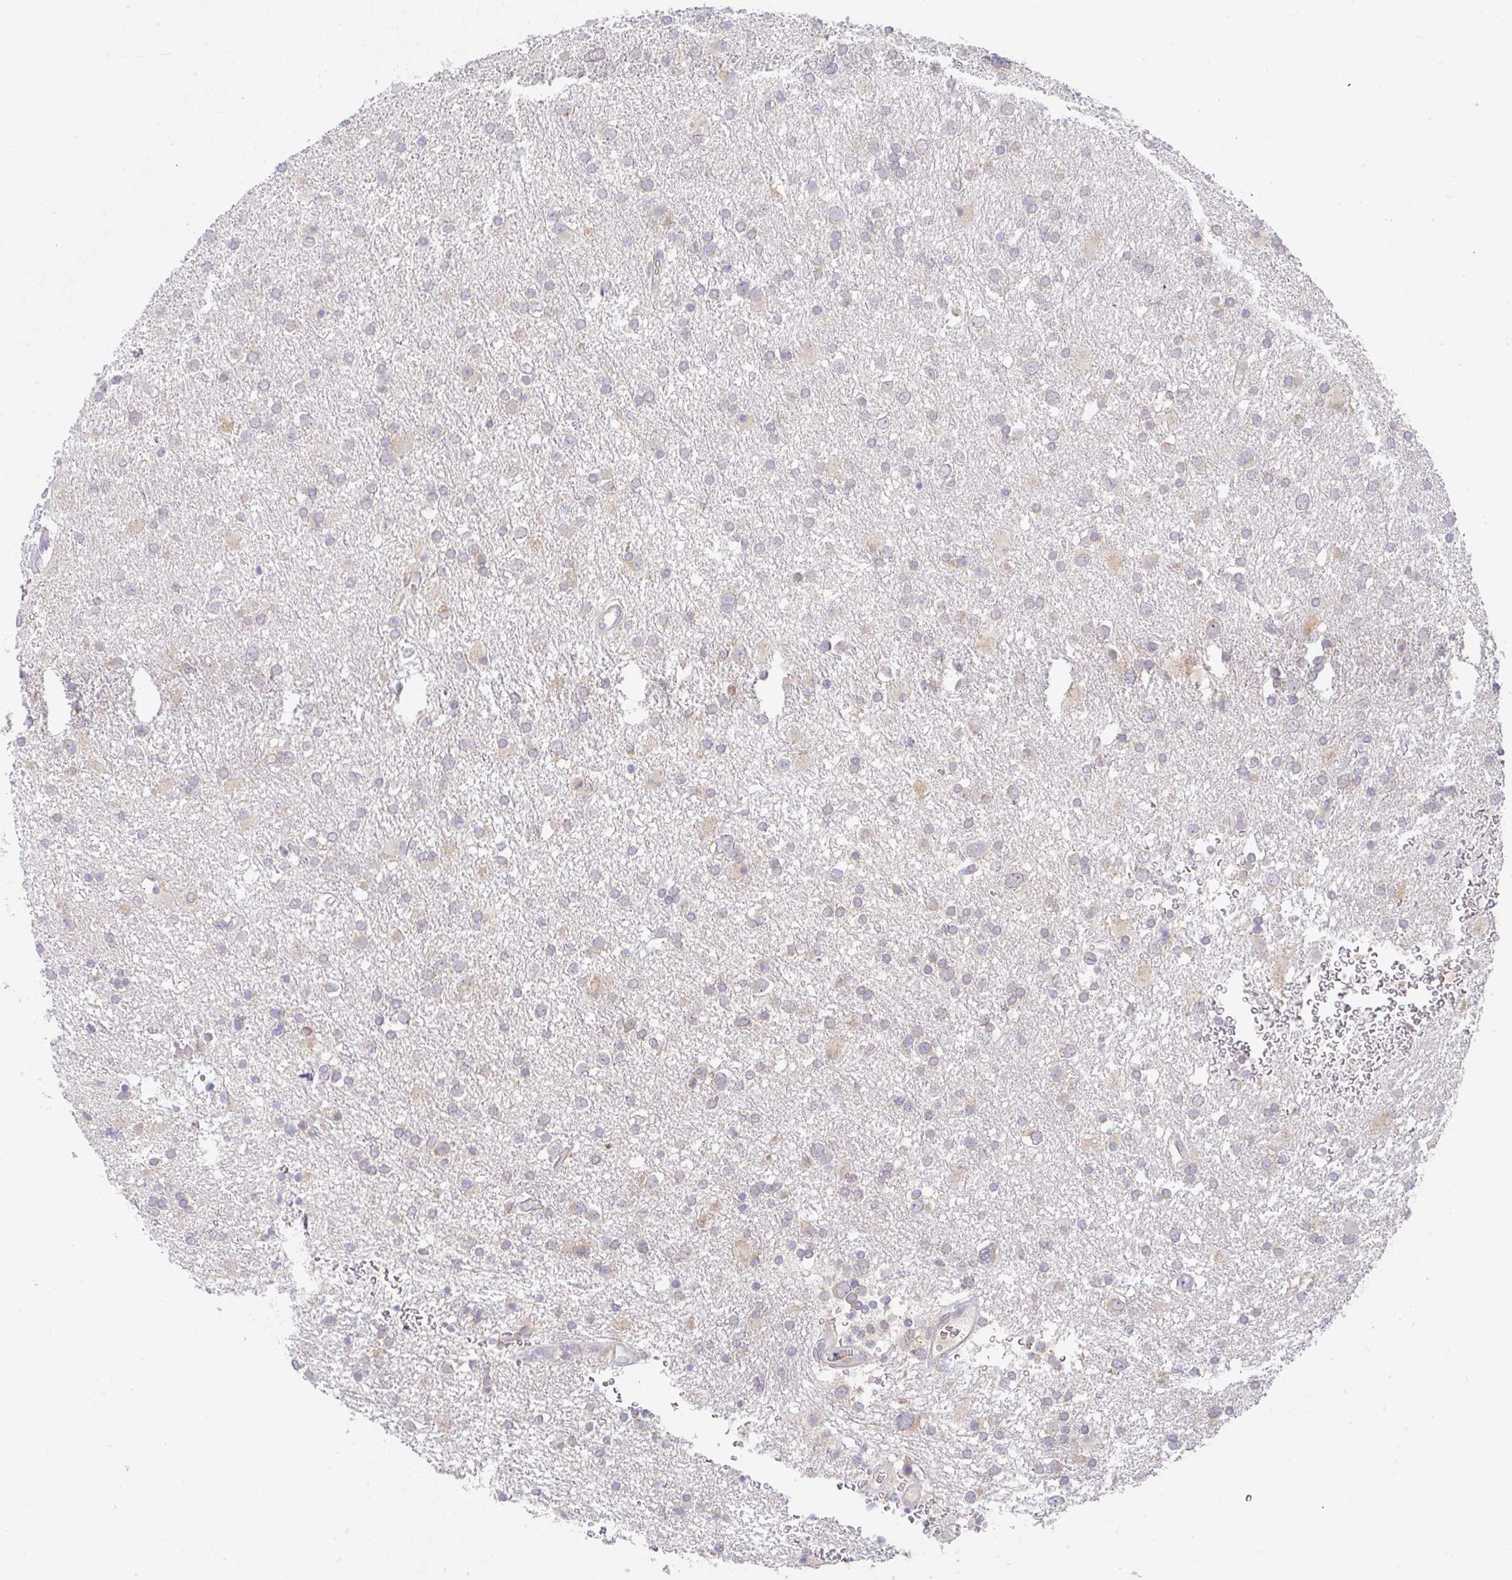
{"staining": {"intensity": "weak", "quantity": "<25%", "location": "cytoplasmic/membranous"}, "tissue": "glioma", "cell_type": "Tumor cells", "image_type": "cancer", "snomed": [{"axis": "morphology", "description": "Glioma, malignant, Low grade"}, {"axis": "topography", "description": "Brain"}], "caption": "DAB immunohistochemical staining of human glioma displays no significant expression in tumor cells.", "gene": "DERL2", "patient": {"sex": "female", "age": 32}}